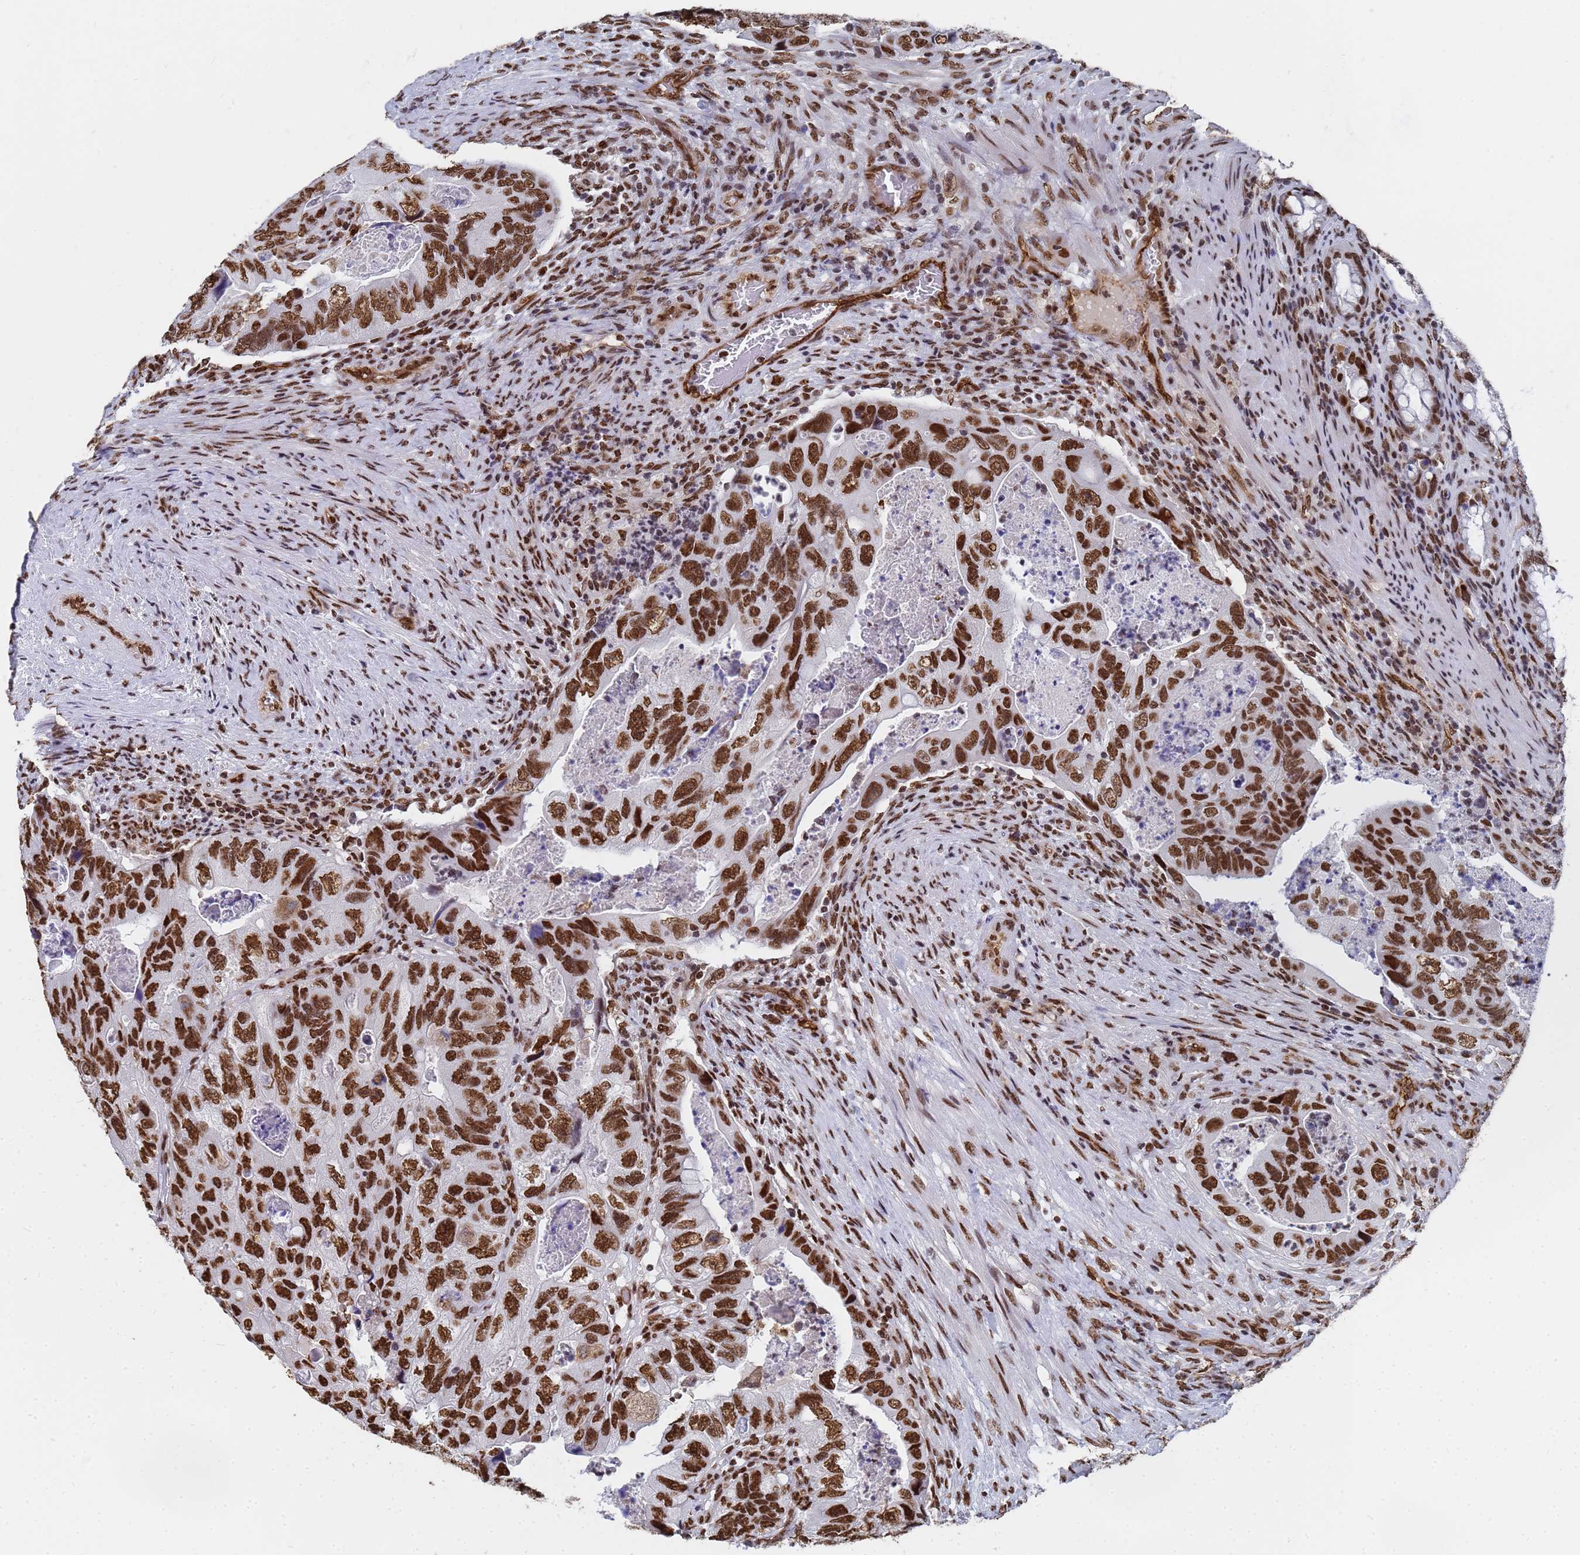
{"staining": {"intensity": "strong", "quantity": ">75%", "location": "nuclear"}, "tissue": "colorectal cancer", "cell_type": "Tumor cells", "image_type": "cancer", "snomed": [{"axis": "morphology", "description": "Adenocarcinoma, NOS"}, {"axis": "topography", "description": "Rectum"}], "caption": "Human adenocarcinoma (colorectal) stained for a protein (brown) displays strong nuclear positive staining in approximately >75% of tumor cells.", "gene": "RAVER2", "patient": {"sex": "male", "age": 63}}